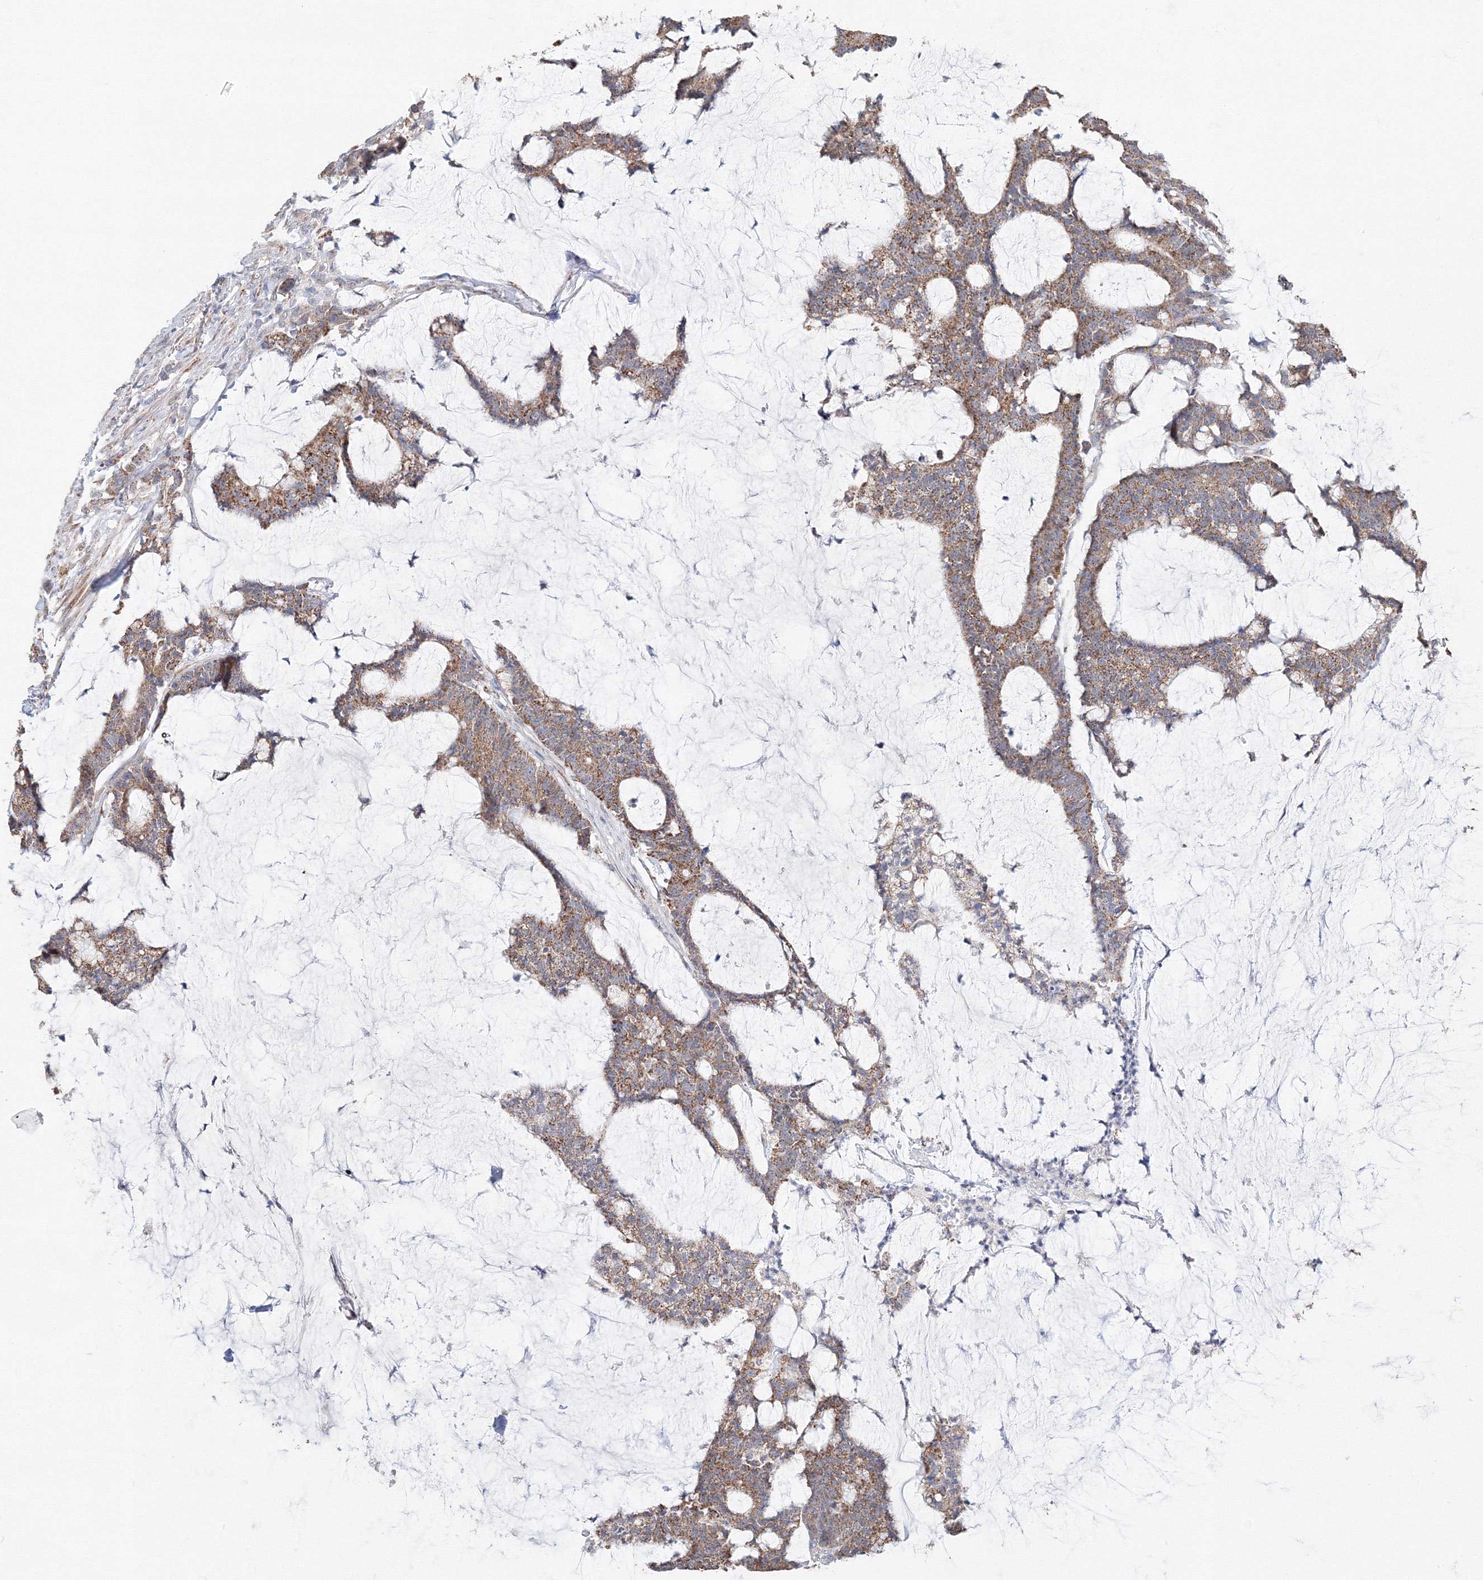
{"staining": {"intensity": "moderate", "quantity": ">75%", "location": "cytoplasmic/membranous"}, "tissue": "colorectal cancer", "cell_type": "Tumor cells", "image_type": "cancer", "snomed": [{"axis": "morphology", "description": "Adenocarcinoma, NOS"}, {"axis": "topography", "description": "Colon"}], "caption": "Approximately >75% of tumor cells in adenocarcinoma (colorectal) demonstrate moderate cytoplasmic/membranous protein staining as visualized by brown immunohistochemical staining.", "gene": "DHRS12", "patient": {"sex": "female", "age": 84}}